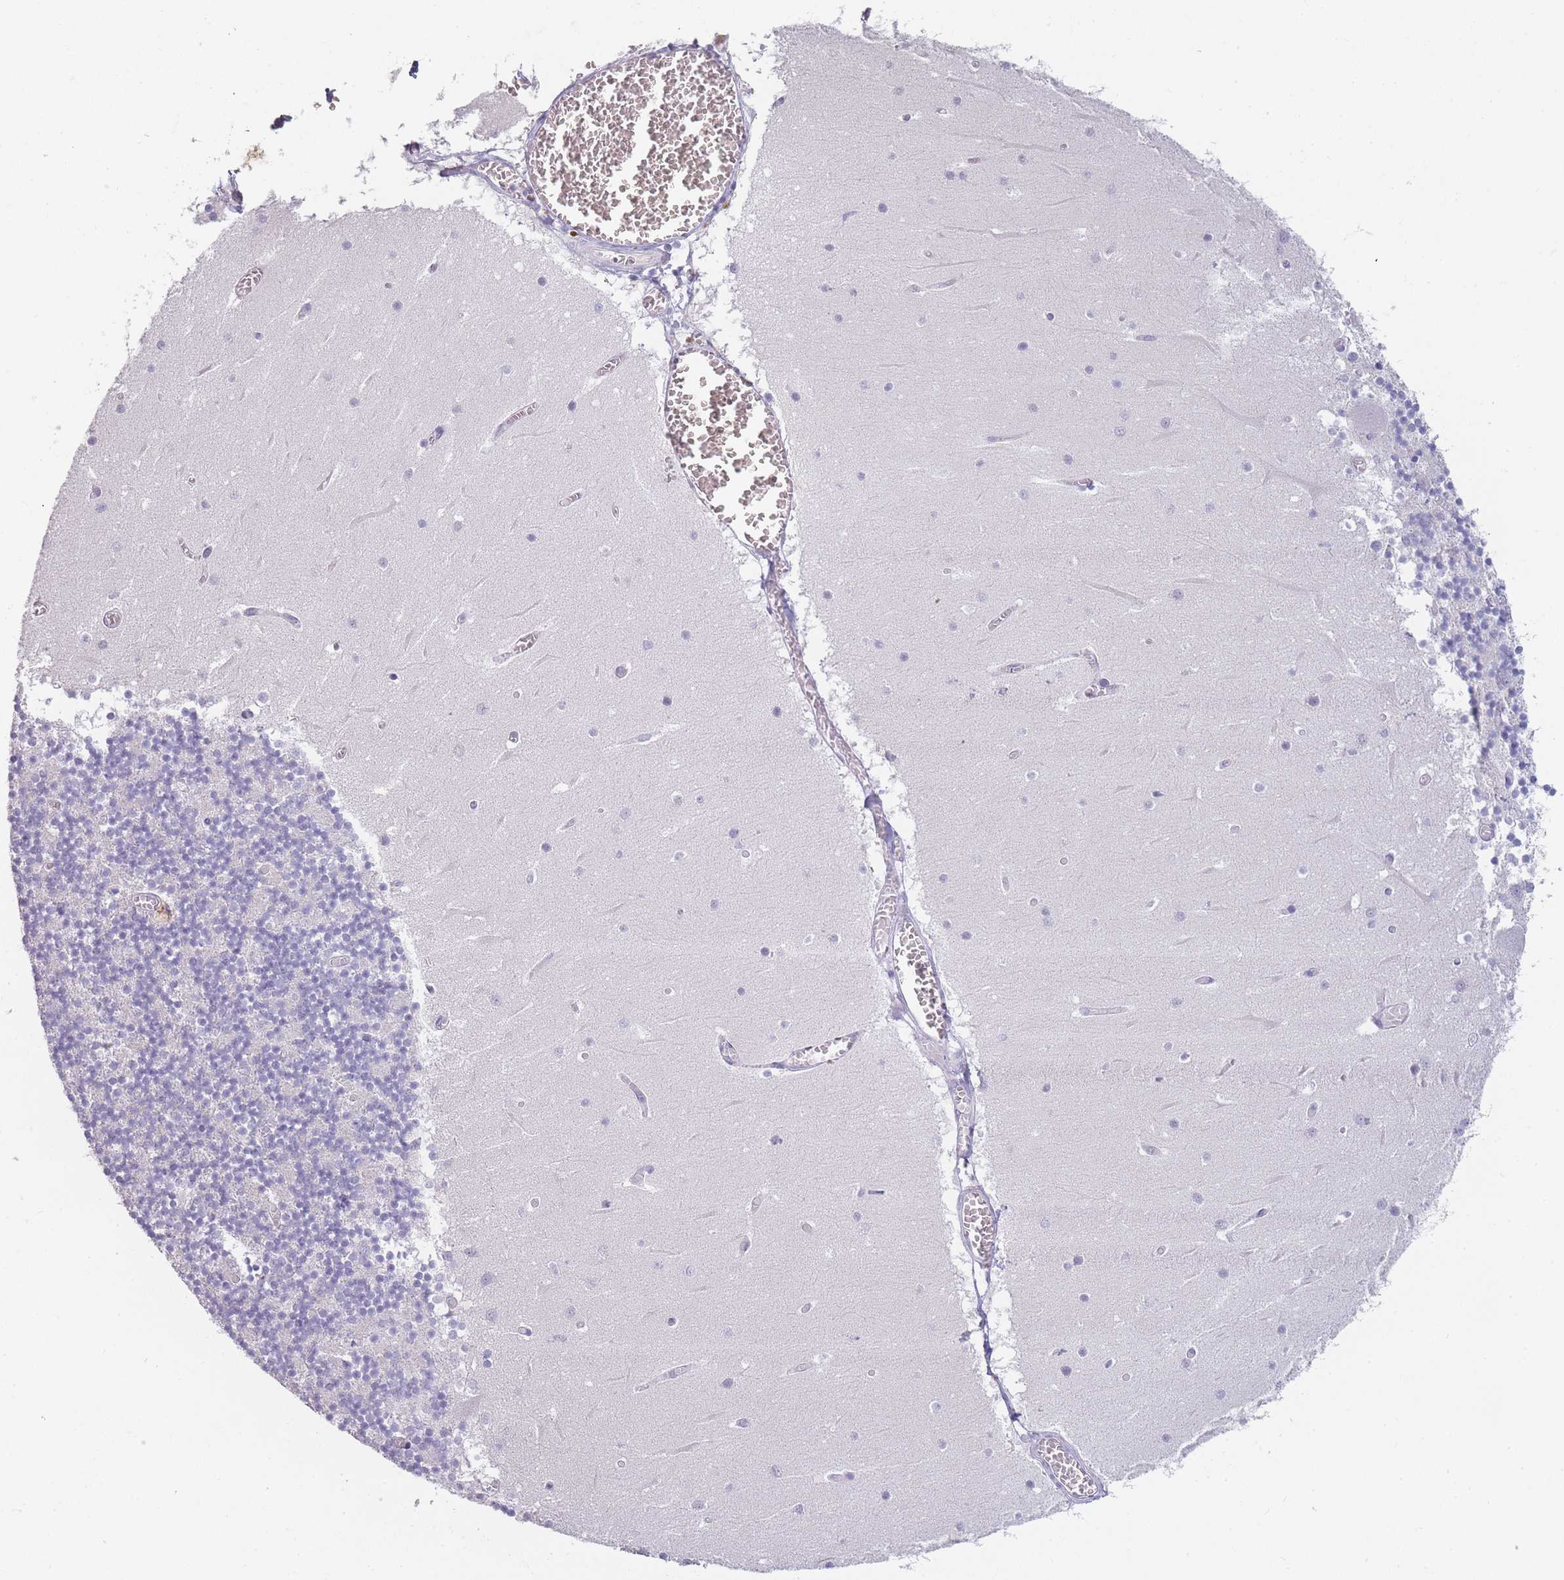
{"staining": {"intensity": "negative", "quantity": "none", "location": "none"}, "tissue": "cerebellum", "cell_type": "Cells in granular layer", "image_type": "normal", "snomed": [{"axis": "morphology", "description": "Normal tissue, NOS"}, {"axis": "topography", "description": "Cerebellum"}], "caption": "Immunohistochemistry photomicrograph of unremarkable cerebellum stained for a protein (brown), which demonstrates no staining in cells in granular layer. (Brightfield microscopy of DAB (3,3'-diaminobenzidine) immunohistochemistry (IHC) at high magnification).", "gene": "INS", "patient": {"sex": "female", "age": 28}}